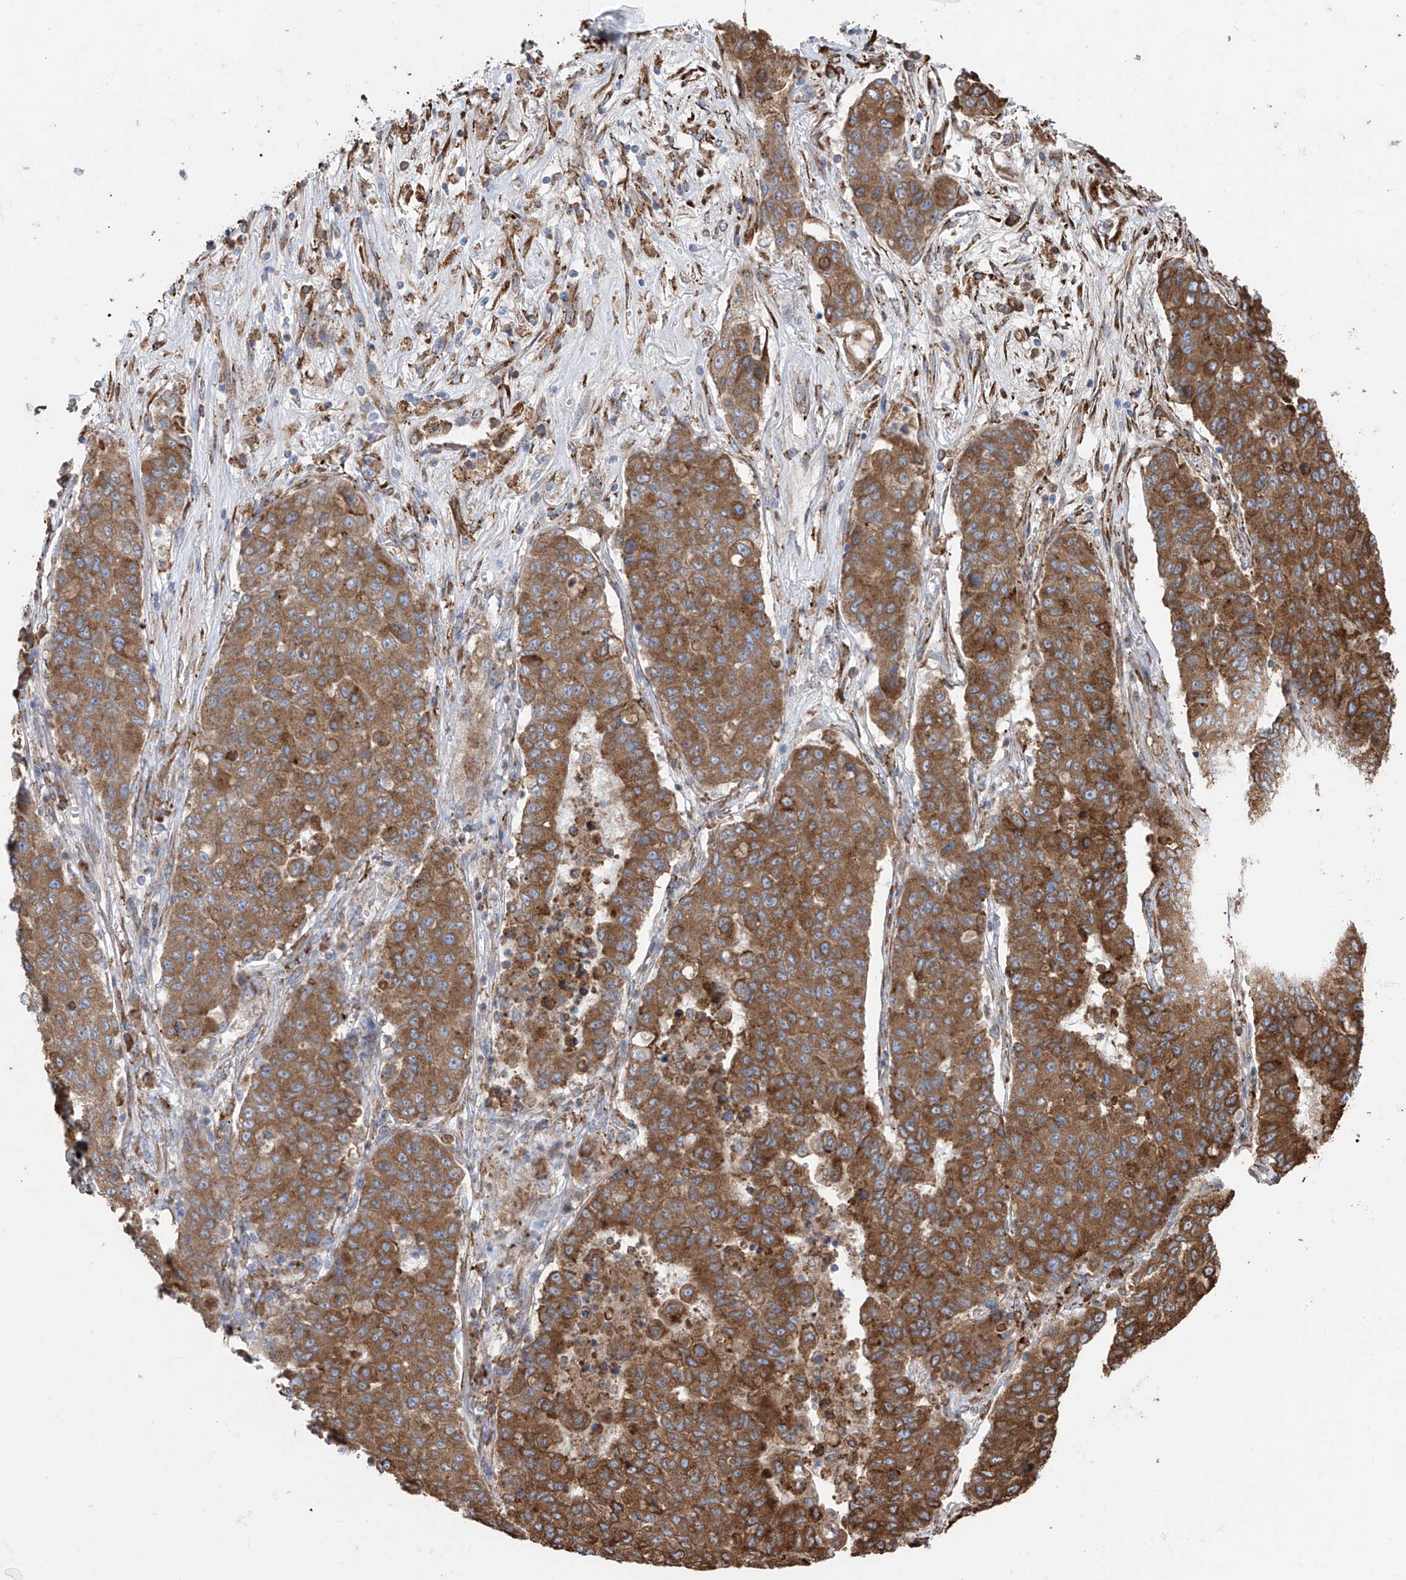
{"staining": {"intensity": "moderate", "quantity": ">75%", "location": "cytoplasmic/membranous"}, "tissue": "lung cancer", "cell_type": "Tumor cells", "image_type": "cancer", "snomed": [{"axis": "morphology", "description": "Squamous cell carcinoma, NOS"}, {"axis": "topography", "description": "Lung"}], "caption": "Immunohistochemical staining of squamous cell carcinoma (lung) demonstrates moderate cytoplasmic/membranous protein expression in approximately >75% of tumor cells.", "gene": "ZNF354C", "patient": {"sex": "male", "age": 74}}